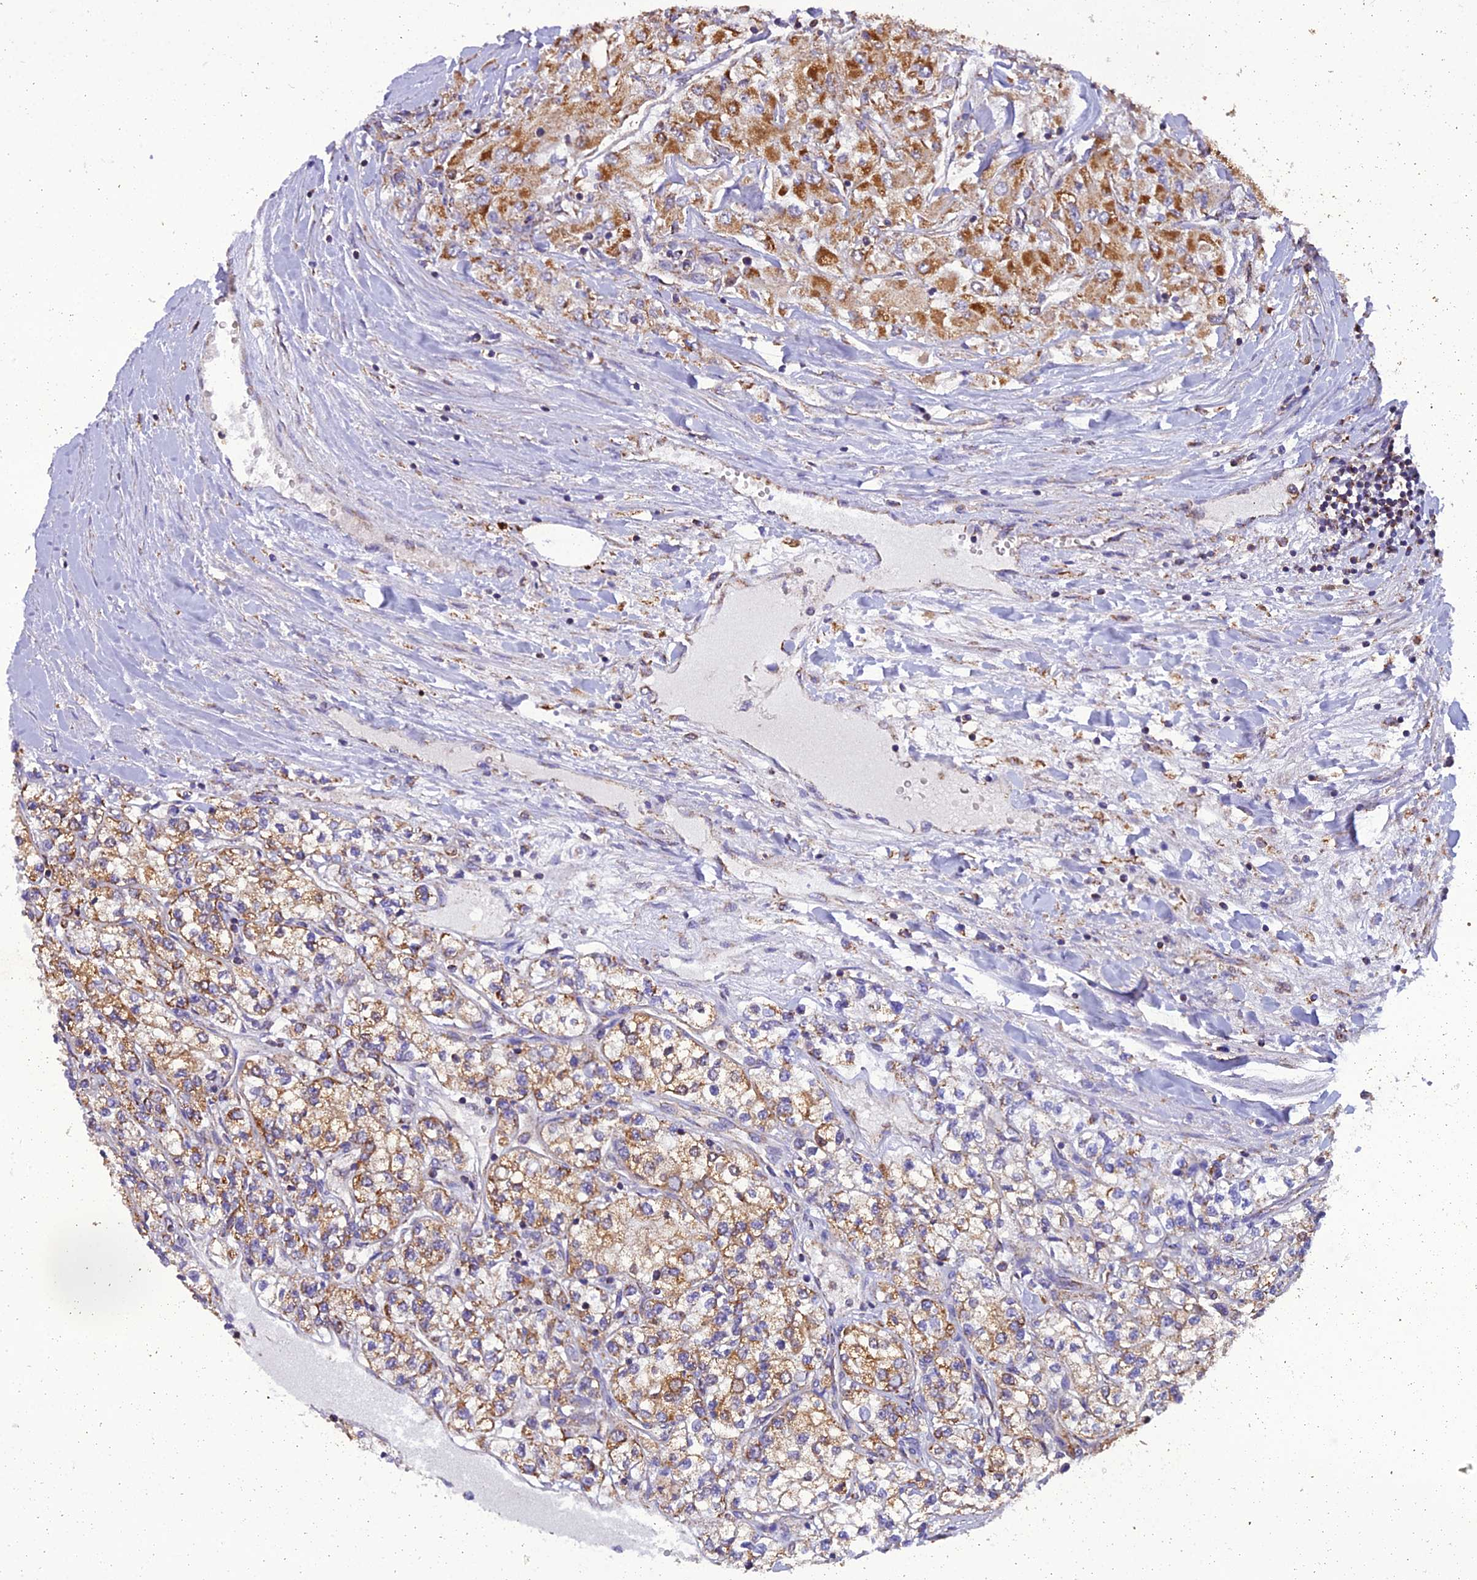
{"staining": {"intensity": "strong", "quantity": "25%-75%", "location": "cytoplasmic/membranous"}, "tissue": "renal cancer", "cell_type": "Tumor cells", "image_type": "cancer", "snomed": [{"axis": "morphology", "description": "Adenocarcinoma, NOS"}, {"axis": "topography", "description": "Kidney"}], "caption": "Tumor cells demonstrate strong cytoplasmic/membranous positivity in about 25%-75% of cells in adenocarcinoma (renal). (DAB (3,3'-diaminobenzidine) IHC, brown staining for protein, blue staining for nuclei).", "gene": "GPD1", "patient": {"sex": "male", "age": 80}}